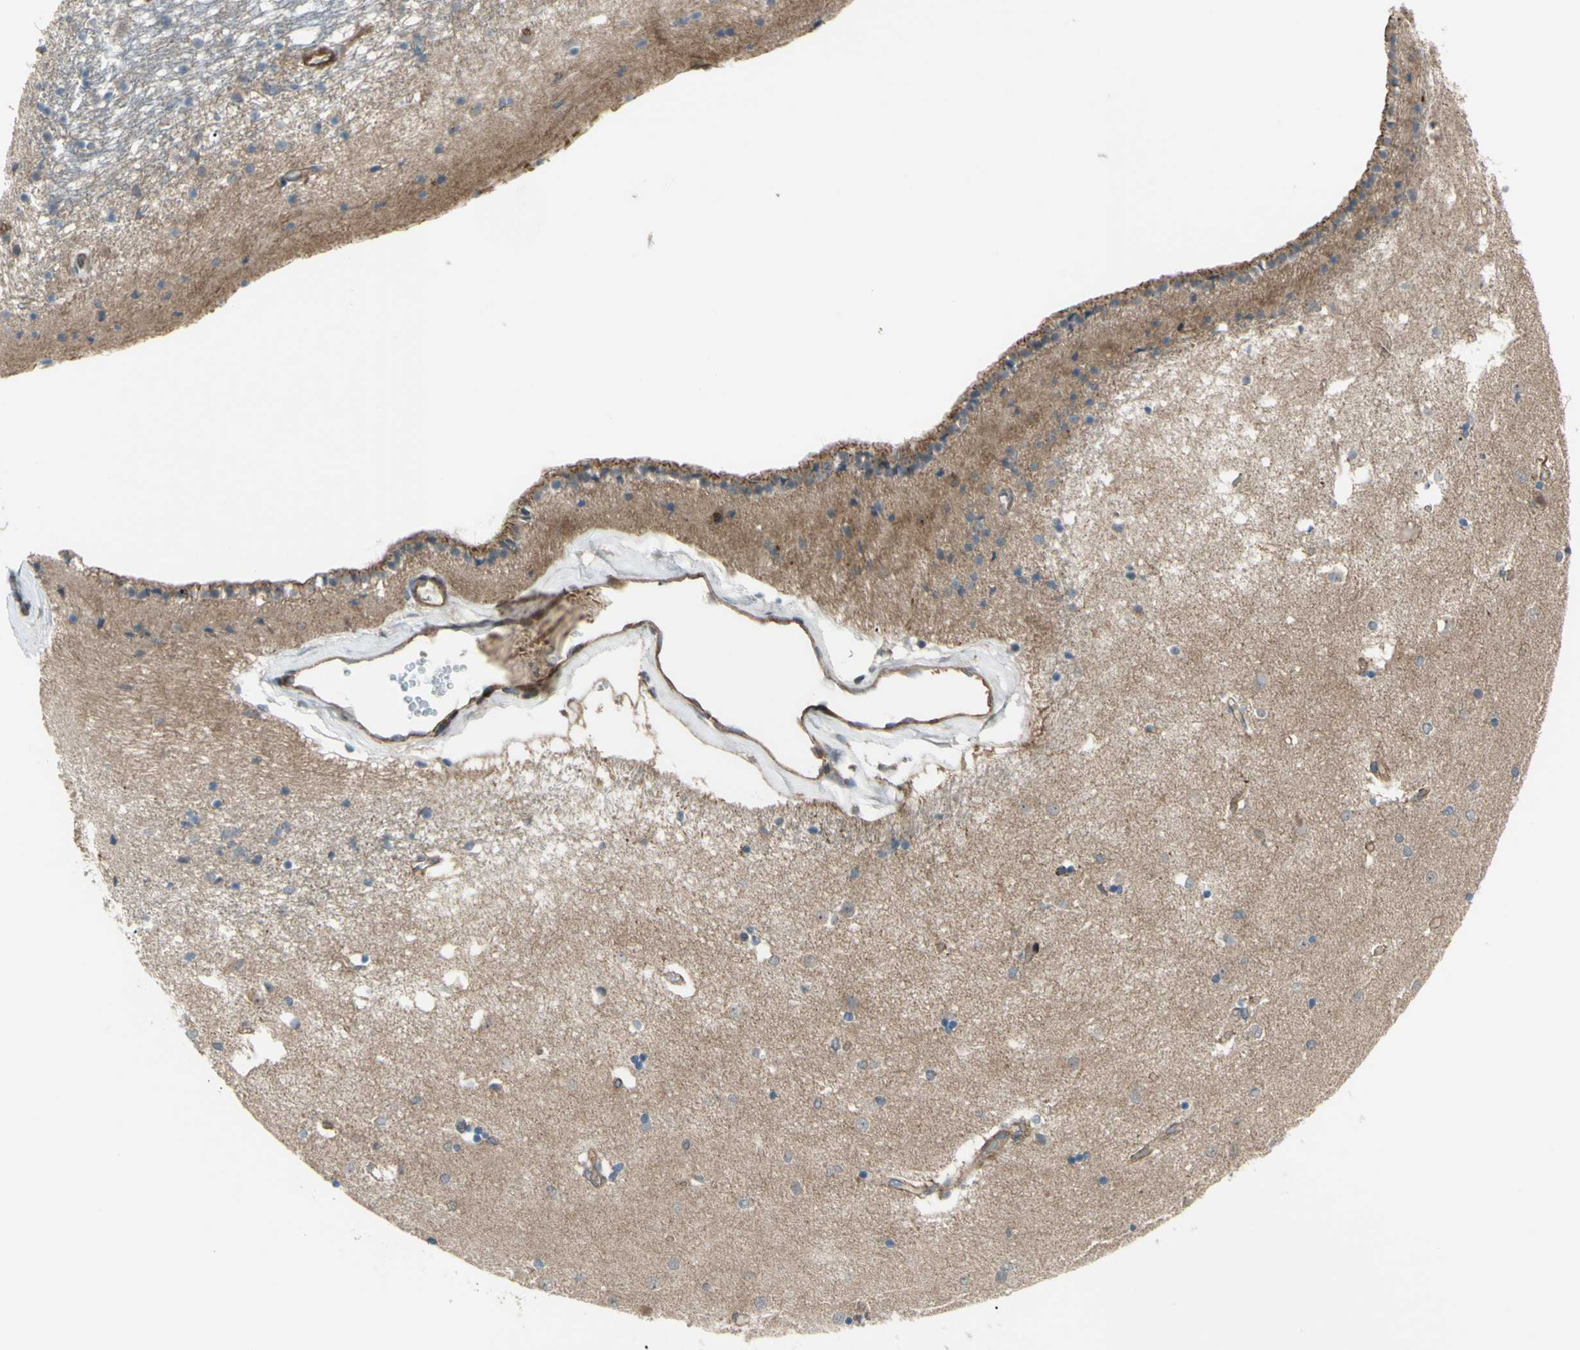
{"staining": {"intensity": "negative", "quantity": "none", "location": "none"}, "tissue": "caudate", "cell_type": "Glial cells", "image_type": "normal", "snomed": [{"axis": "morphology", "description": "Normal tissue, NOS"}, {"axis": "topography", "description": "Lateral ventricle wall"}], "caption": "DAB (3,3'-diaminobenzidine) immunohistochemical staining of normal caudate demonstrates no significant positivity in glial cells.", "gene": "FLII", "patient": {"sex": "female", "age": 54}}